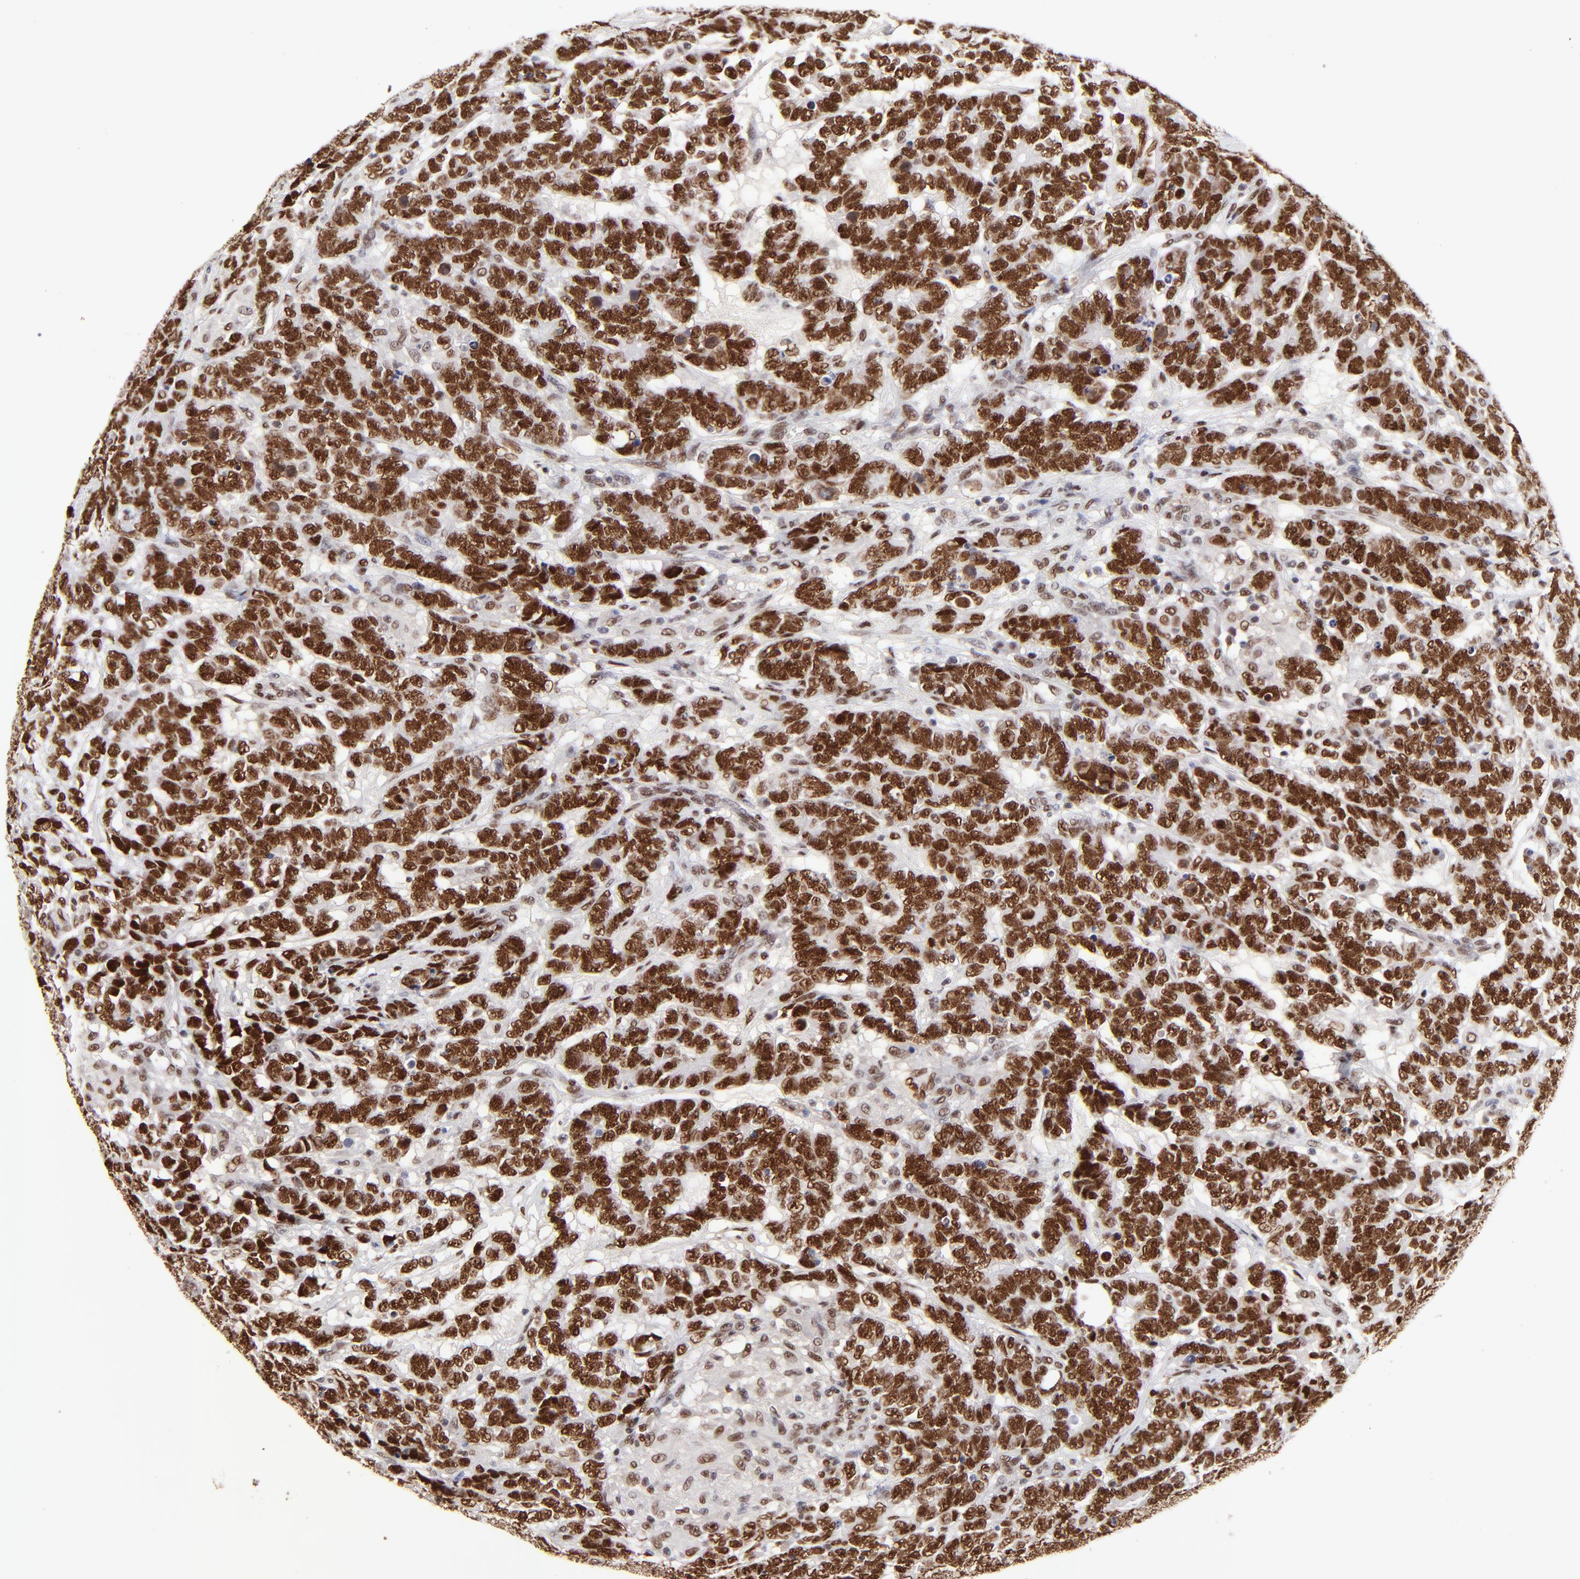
{"staining": {"intensity": "strong", "quantity": ">75%", "location": "nuclear"}, "tissue": "testis cancer", "cell_type": "Tumor cells", "image_type": "cancer", "snomed": [{"axis": "morphology", "description": "Carcinoma, Embryonal, NOS"}, {"axis": "topography", "description": "Testis"}], "caption": "About >75% of tumor cells in testis cancer (embryonal carcinoma) demonstrate strong nuclear protein staining as visualized by brown immunohistochemical staining.", "gene": "ZMYM3", "patient": {"sex": "male", "age": 26}}